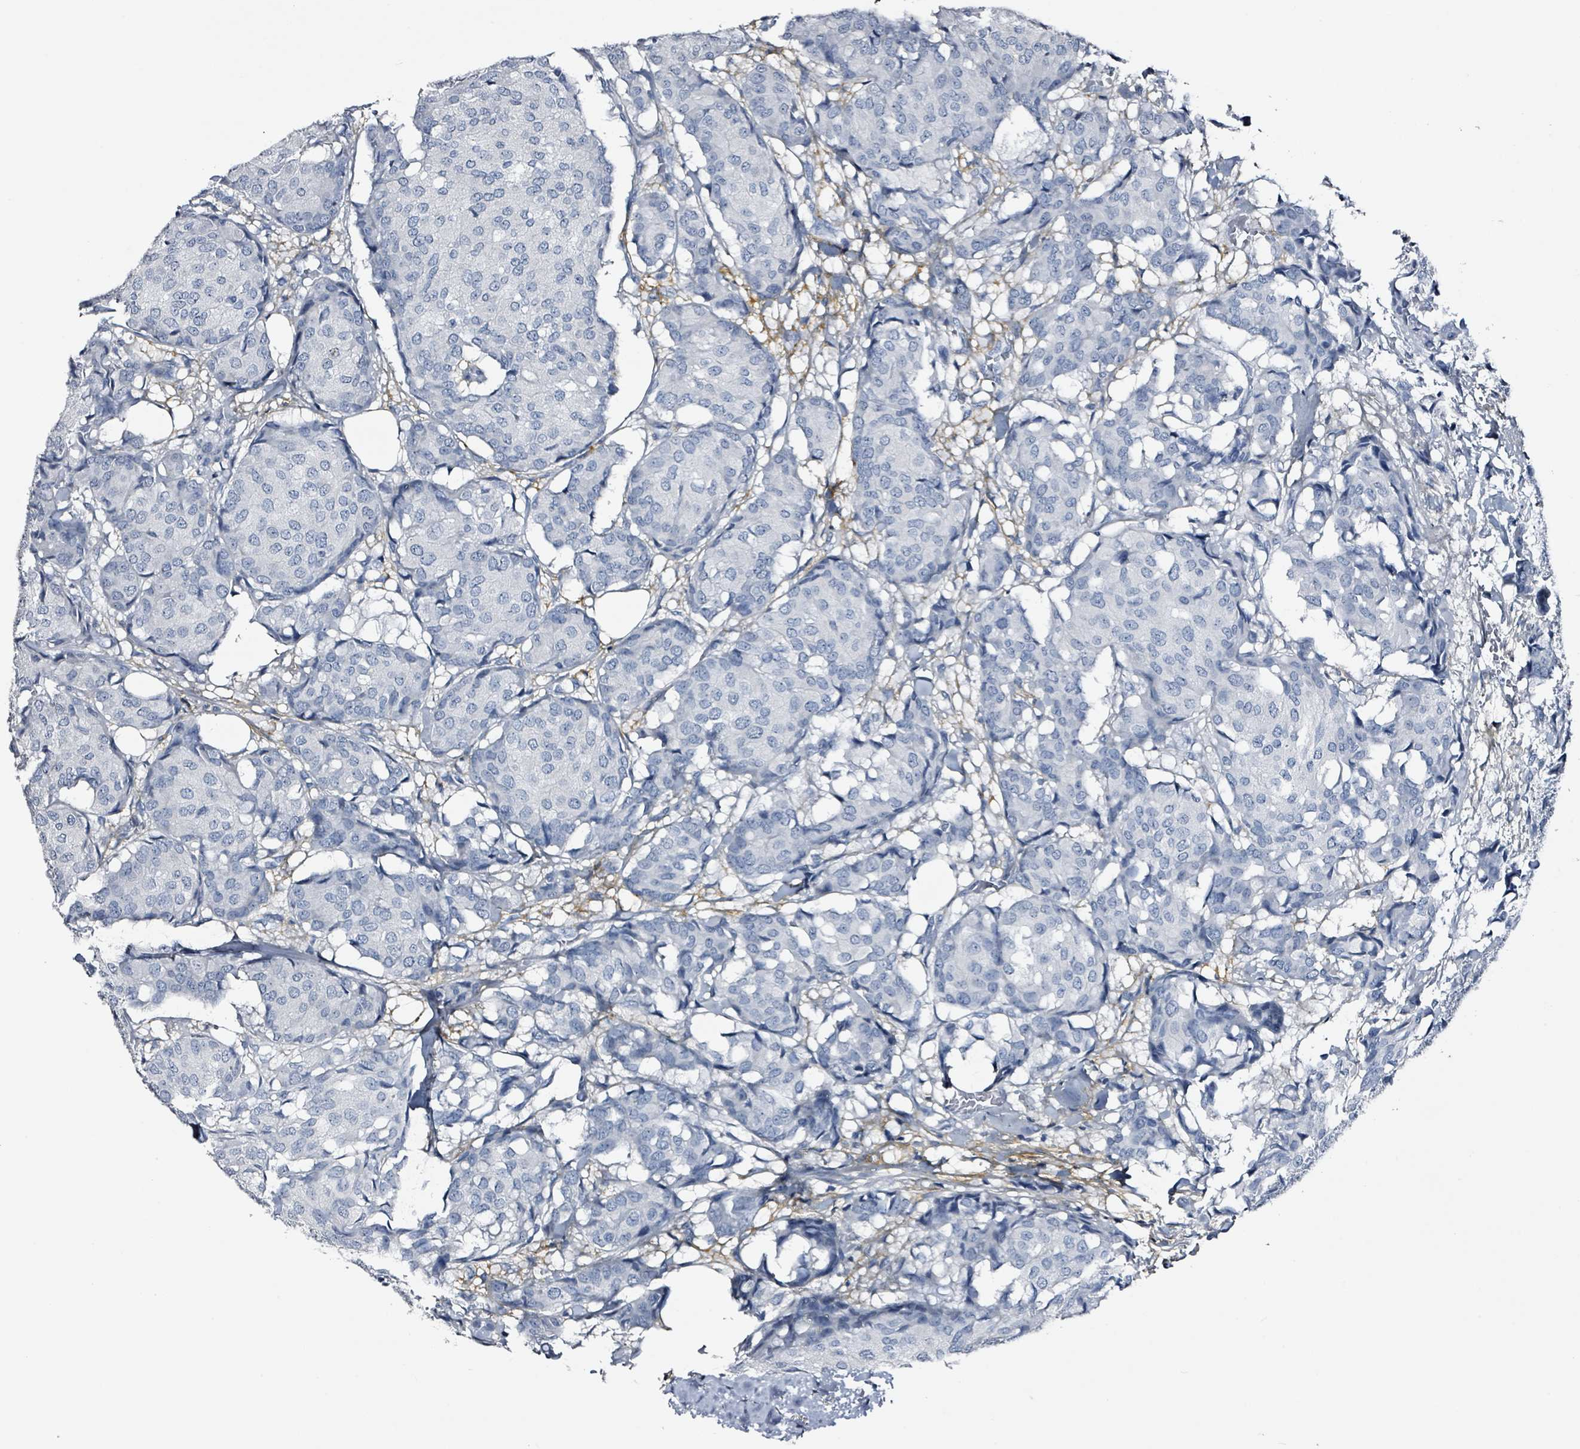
{"staining": {"intensity": "negative", "quantity": "none", "location": "none"}, "tissue": "breast cancer", "cell_type": "Tumor cells", "image_type": "cancer", "snomed": [{"axis": "morphology", "description": "Duct carcinoma"}, {"axis": "topography", "description": "Breast"}], "caption": "Photomicrograph shows no significant protein positivity in tumor cells of breast cancer (infiltrating ductal carcinoma). (DAB (3,3'-diaminobenzidine) immunohistochemistry (IHC) with hematoxylin counter stain).", "gene": "CA9", "patient": {"sex": "female", "age": 75}}